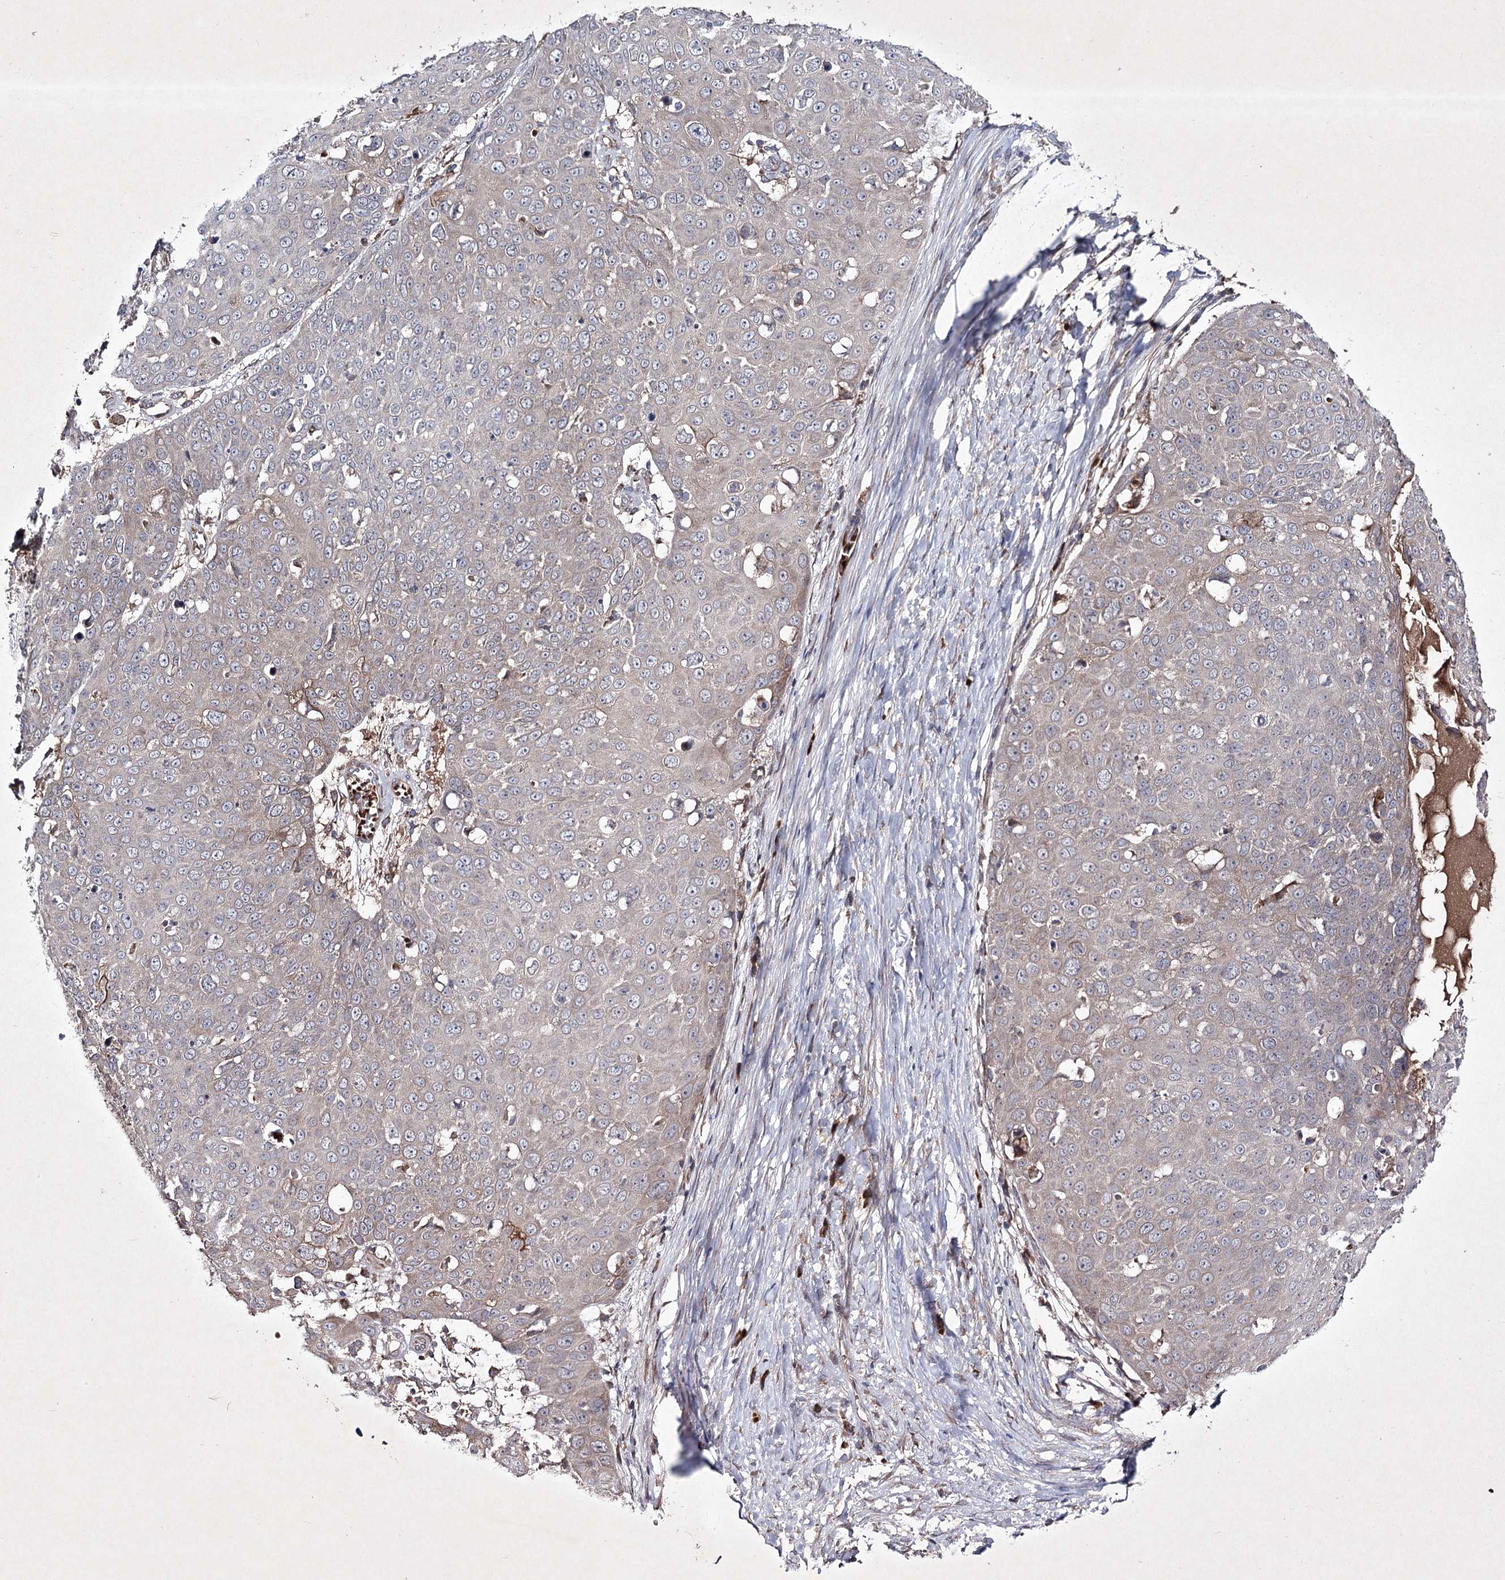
{"staining": {"intensity": "weak", "quantity": "<25%", "location": "cytoplasmic/membranous"}, "tissue": "skin cancer", "cell_type": "Tumor cells", "image_type": "cancer", "snomed": [{"axis": "morphology", "description": "Squamous cell carcinoma, NOS"}, {"axis": "topography", "description": "Skin"}], "caption": "Immunohistochemical staining of human skin cancer shows no significant expression in tumor cells.", "gene": "ALG9", "patient": {"sex": "male", "age": 71}}